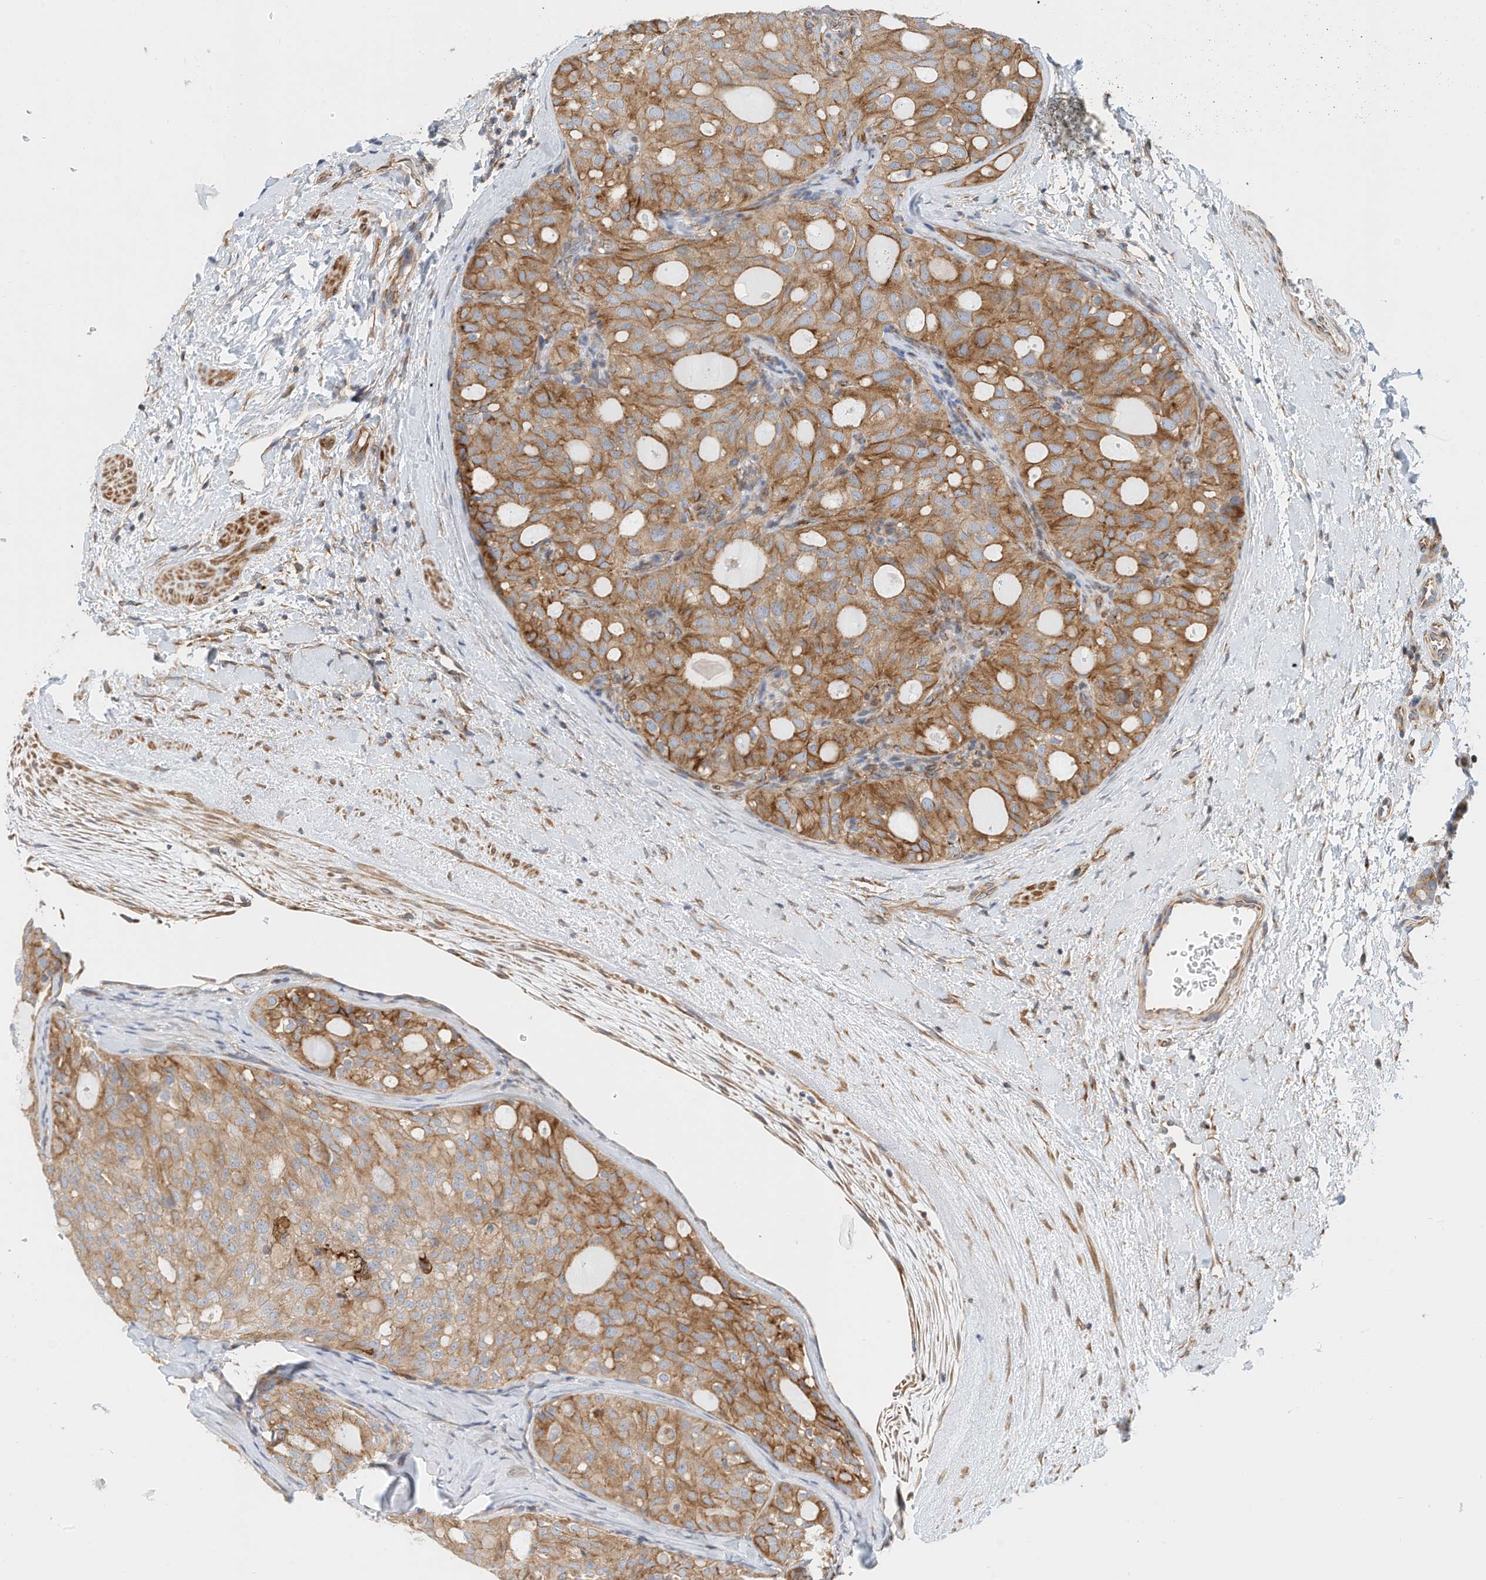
{"staining": {"intensity": "moderate", "quantity": ">75%", "location": "cytoplasmic/membranous"}, "tissue": "thyroid cancer", "cell_type": "Tumor cells", "image_type": "cancer", "snomed": [{"axis": "morphology", "description": "Follicular adenoma carcinoma, NOS"}, {"axis": "topography", "description": "Thyroid gland"}], "caption": "An image of thyroid cancer stained for a protein displays moderate cytoplasmic/membranous brown staining in tumor cells.", "gene": "MICAL1", "patient": {"sex": "male", "age": 75}}